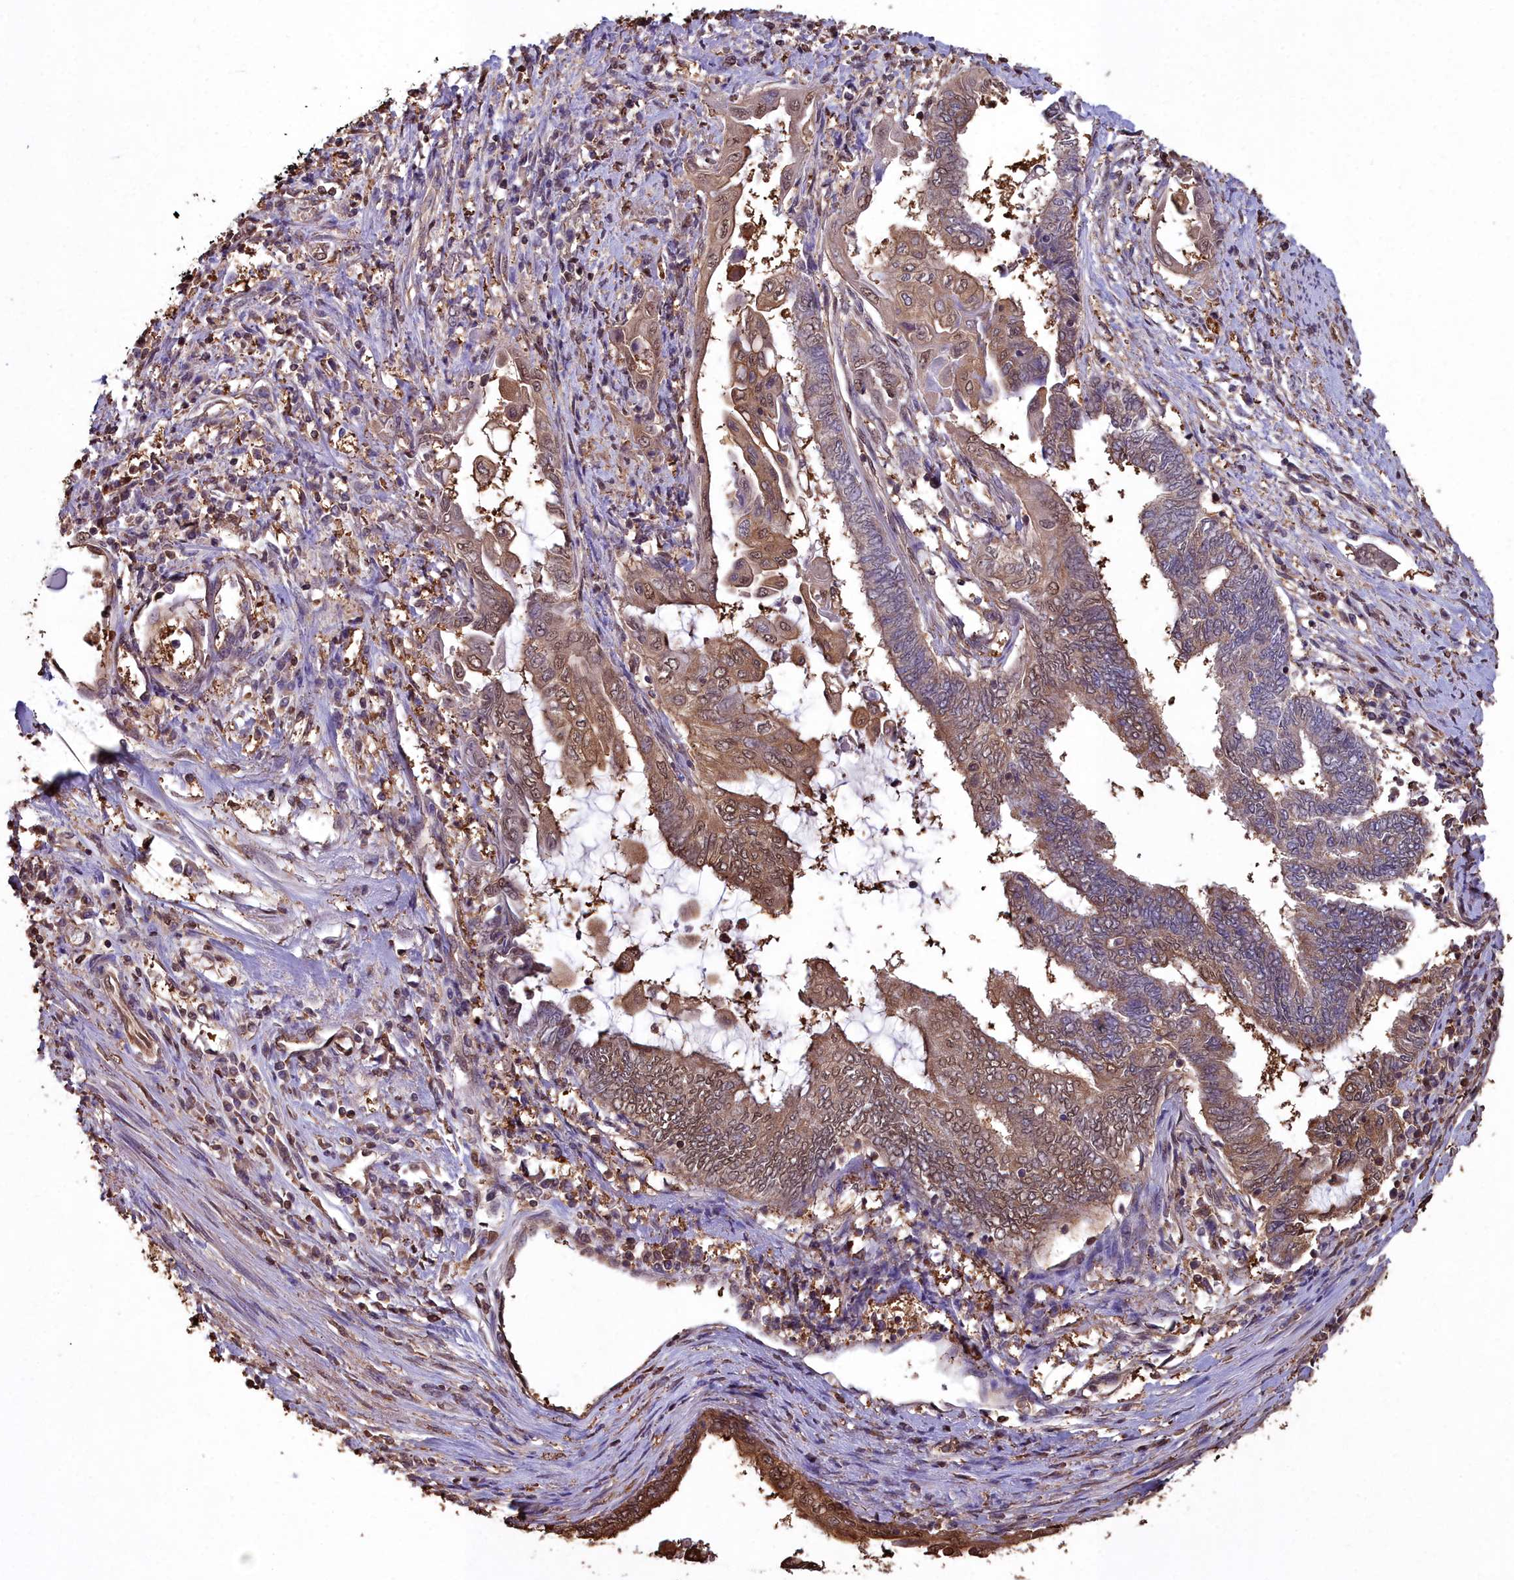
{"staining": {"intensity": "moderate", "quantity": ">75%", "location": "cytoplasmic/membranous,nuclear"}, "tissue": "endometrial cancer", "cell_type": "Tumor cells", "image_type": "cancer", "snomed": [{"axis": "morphology", "description": "Adenocarcinoma, NOS"}, {"axis": "topography", "description": "Uterus"}, {"axis": "topography", "description": "Endometrium"}], "caption": "A medium amount of moderate cytoplasmic/membranous and nuclear positivity is seen in about >75% of tumor cells in endometrial adenocarcinoma tissue.", "gene": "GAPDH", "patient": {"sex": "female", "age": 70}}